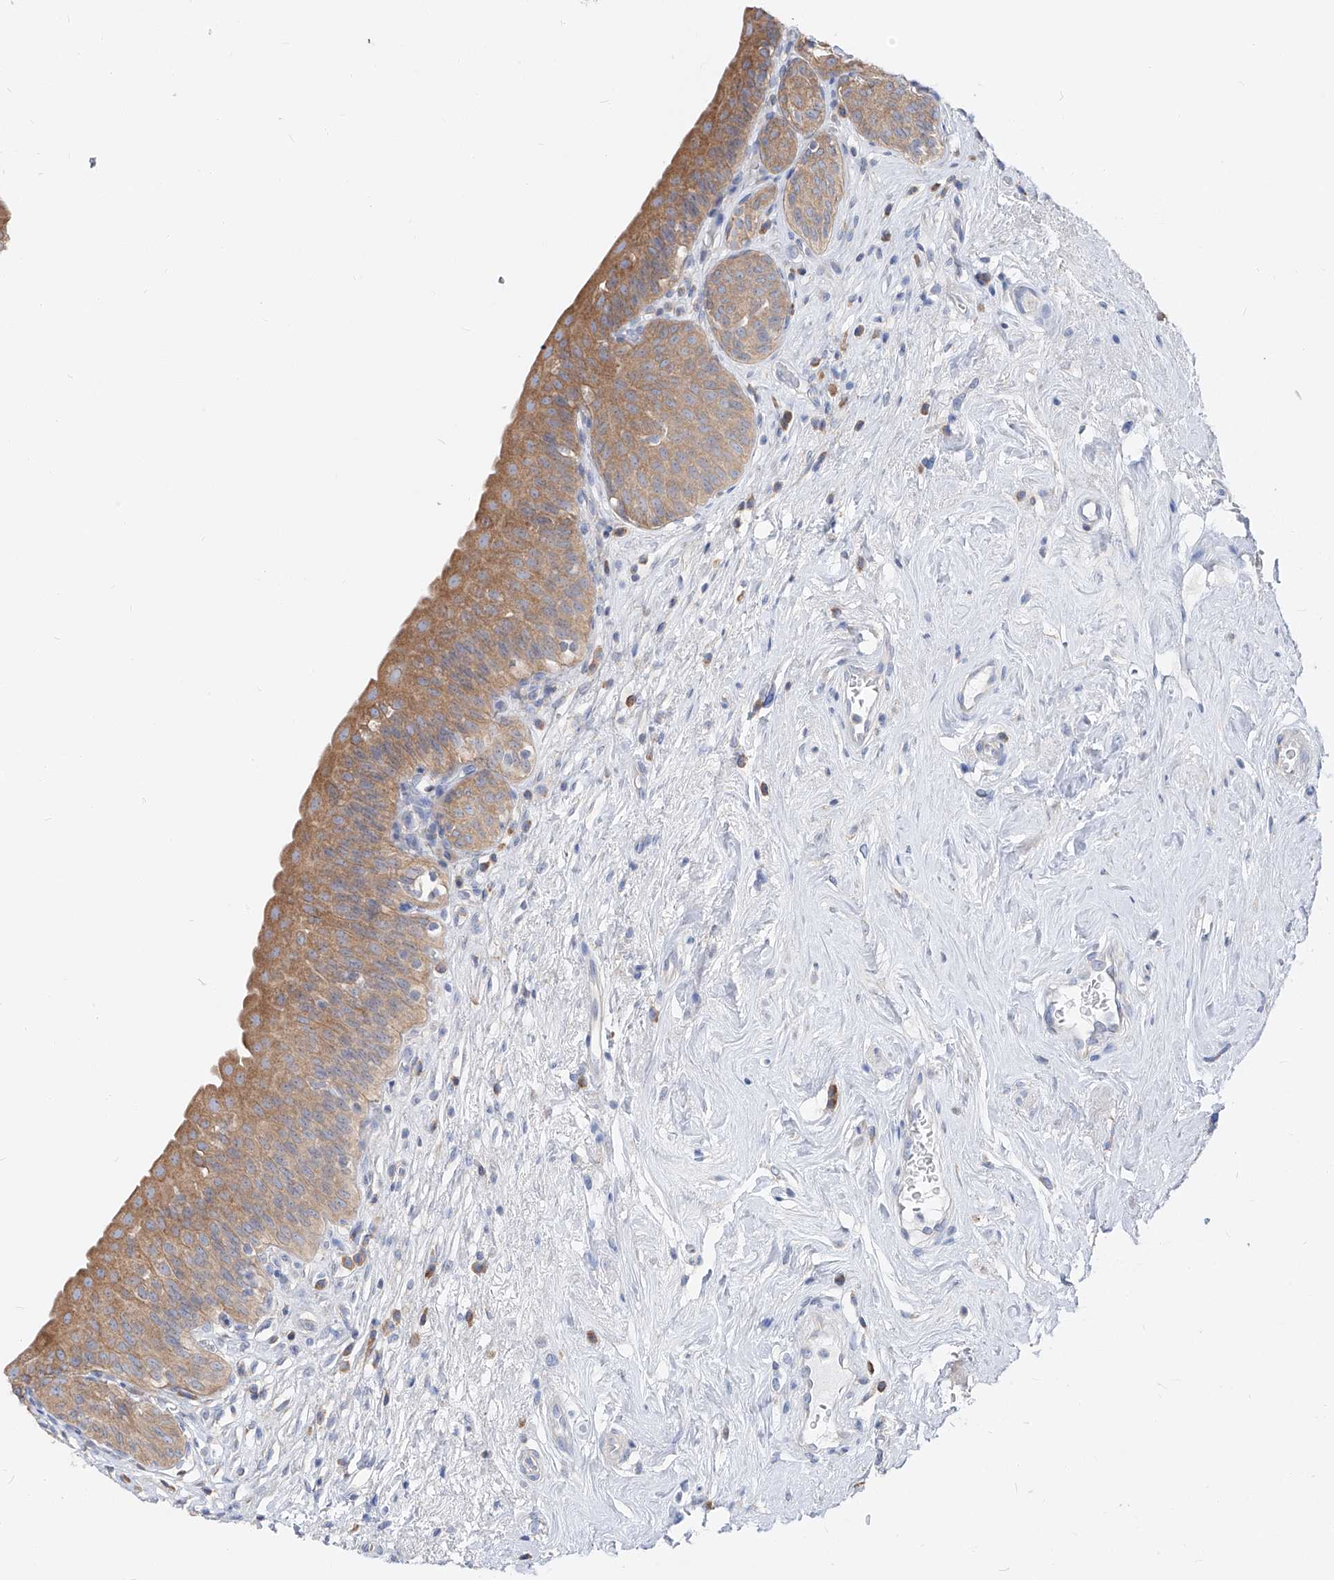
{"staining": {"intensity": "moderate", "quantity": ">75%", "location": "cytoplasmic/membranous"}, "tissue": "urinary bladder", "cell_type": "Urothelial cells", "image_type": "normal", "snomed": [{"axis": "morphology", "description": "Normal tissue, NOS"}, {"axis": "topography", "description": "Urinary bladder"}], "caption": "Immunohistochemistry (IHC) of benign human urinary bladder displays medium levels of moderate cytoplasmic/membranous positivity in approximately >75% of urothelial cells.", "gene": "UFL1", "patient": {"sex": "male", "age": 83}}